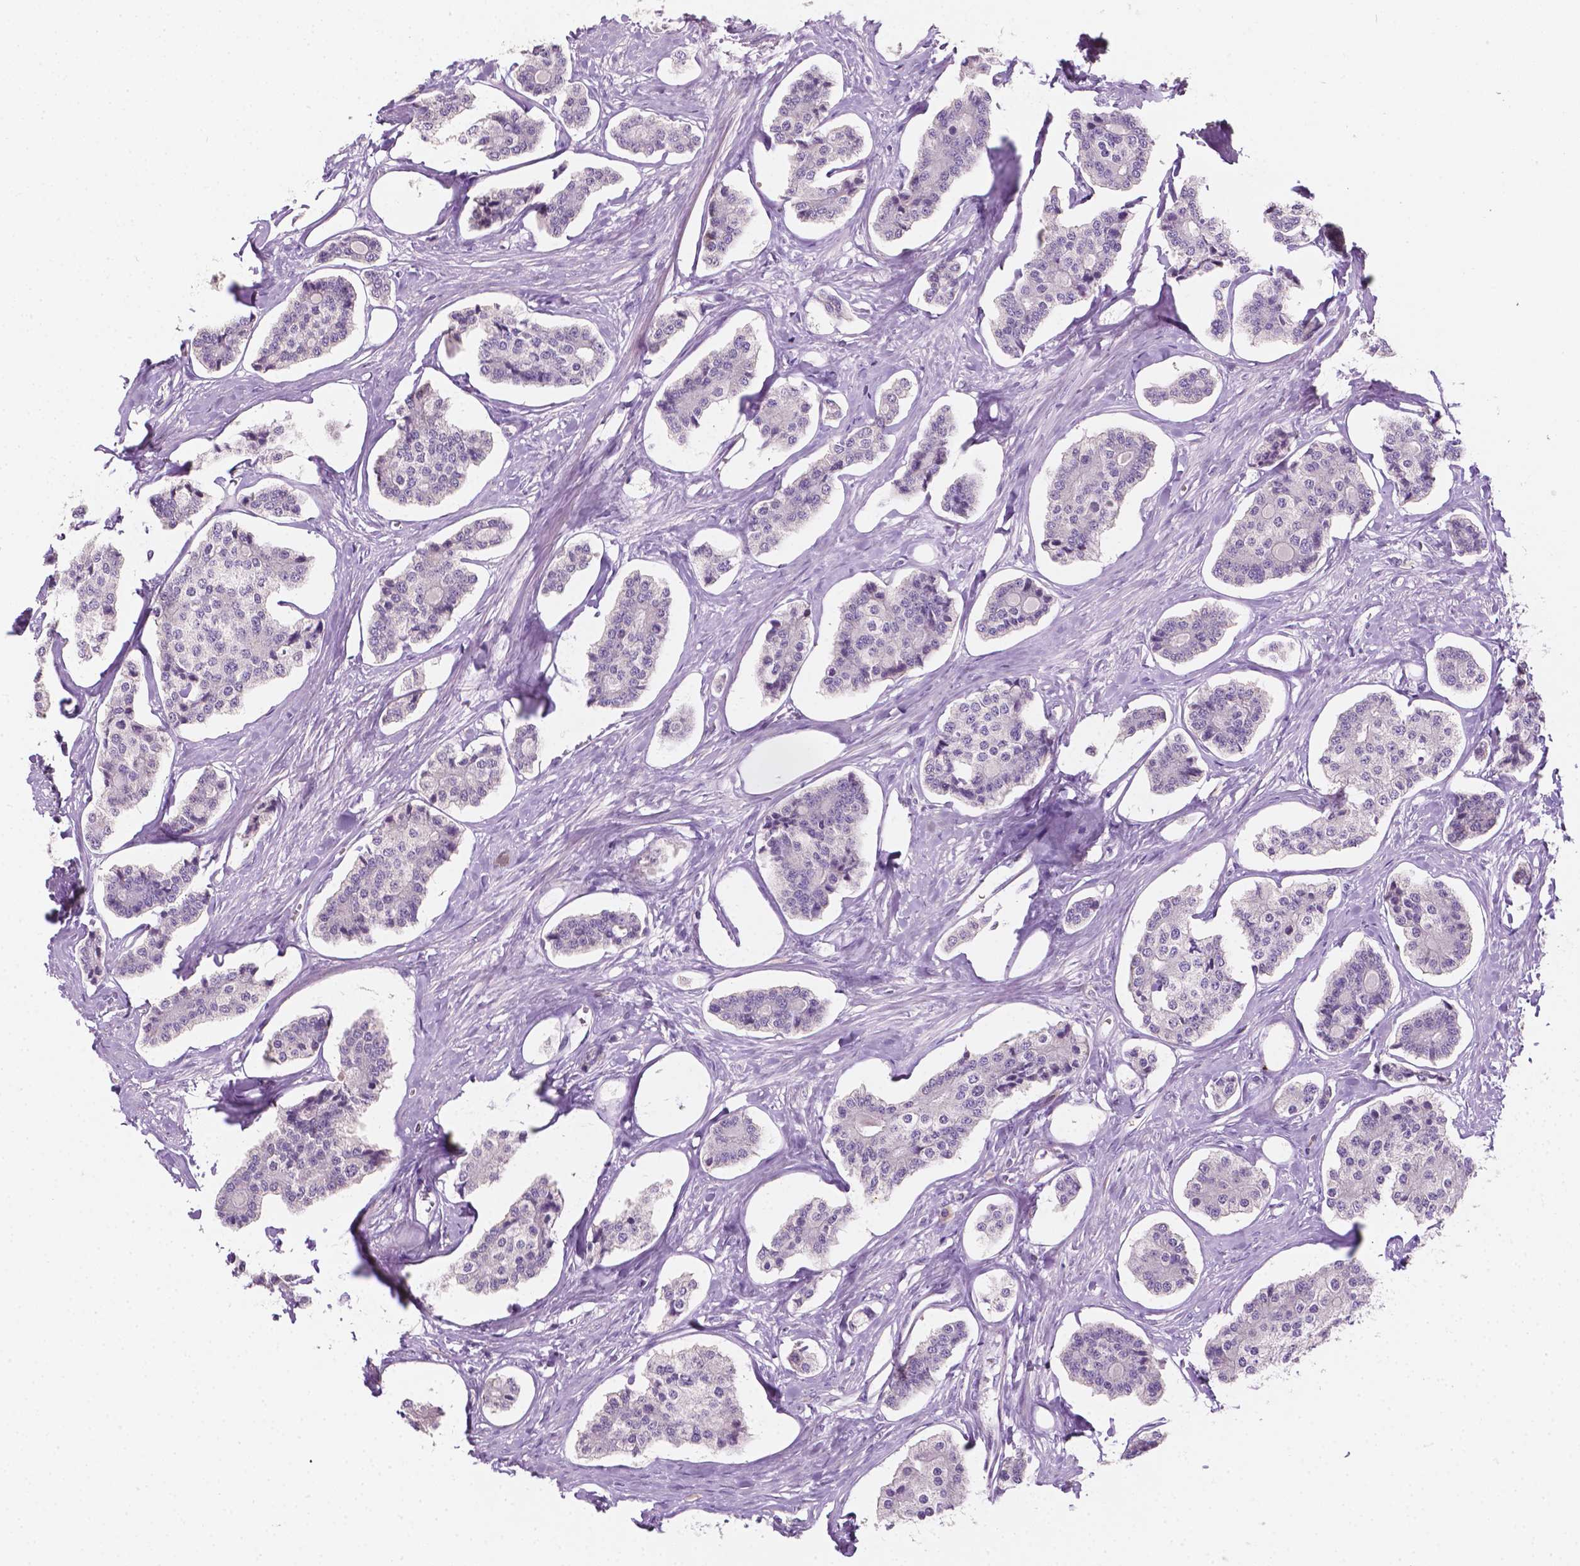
{"staining": {"intensity": "negative", "quantity": "none", "location": "none"}, "tissue": "carcinoid", "cell_type": "Tumor cells", "image_type": "cancer", "snomed": [{"axis": "morphology", "description": "Carcinoid, malignant, NOS"}, {"axis": "topography", "description": "Small intestine"}], "caption": "Immunohistochemistry (IHC) of human carcinoid exhibits no positivity in tumor cells.", "gene": "EGFR", "patient": {"sex": "female", "age": 65}}